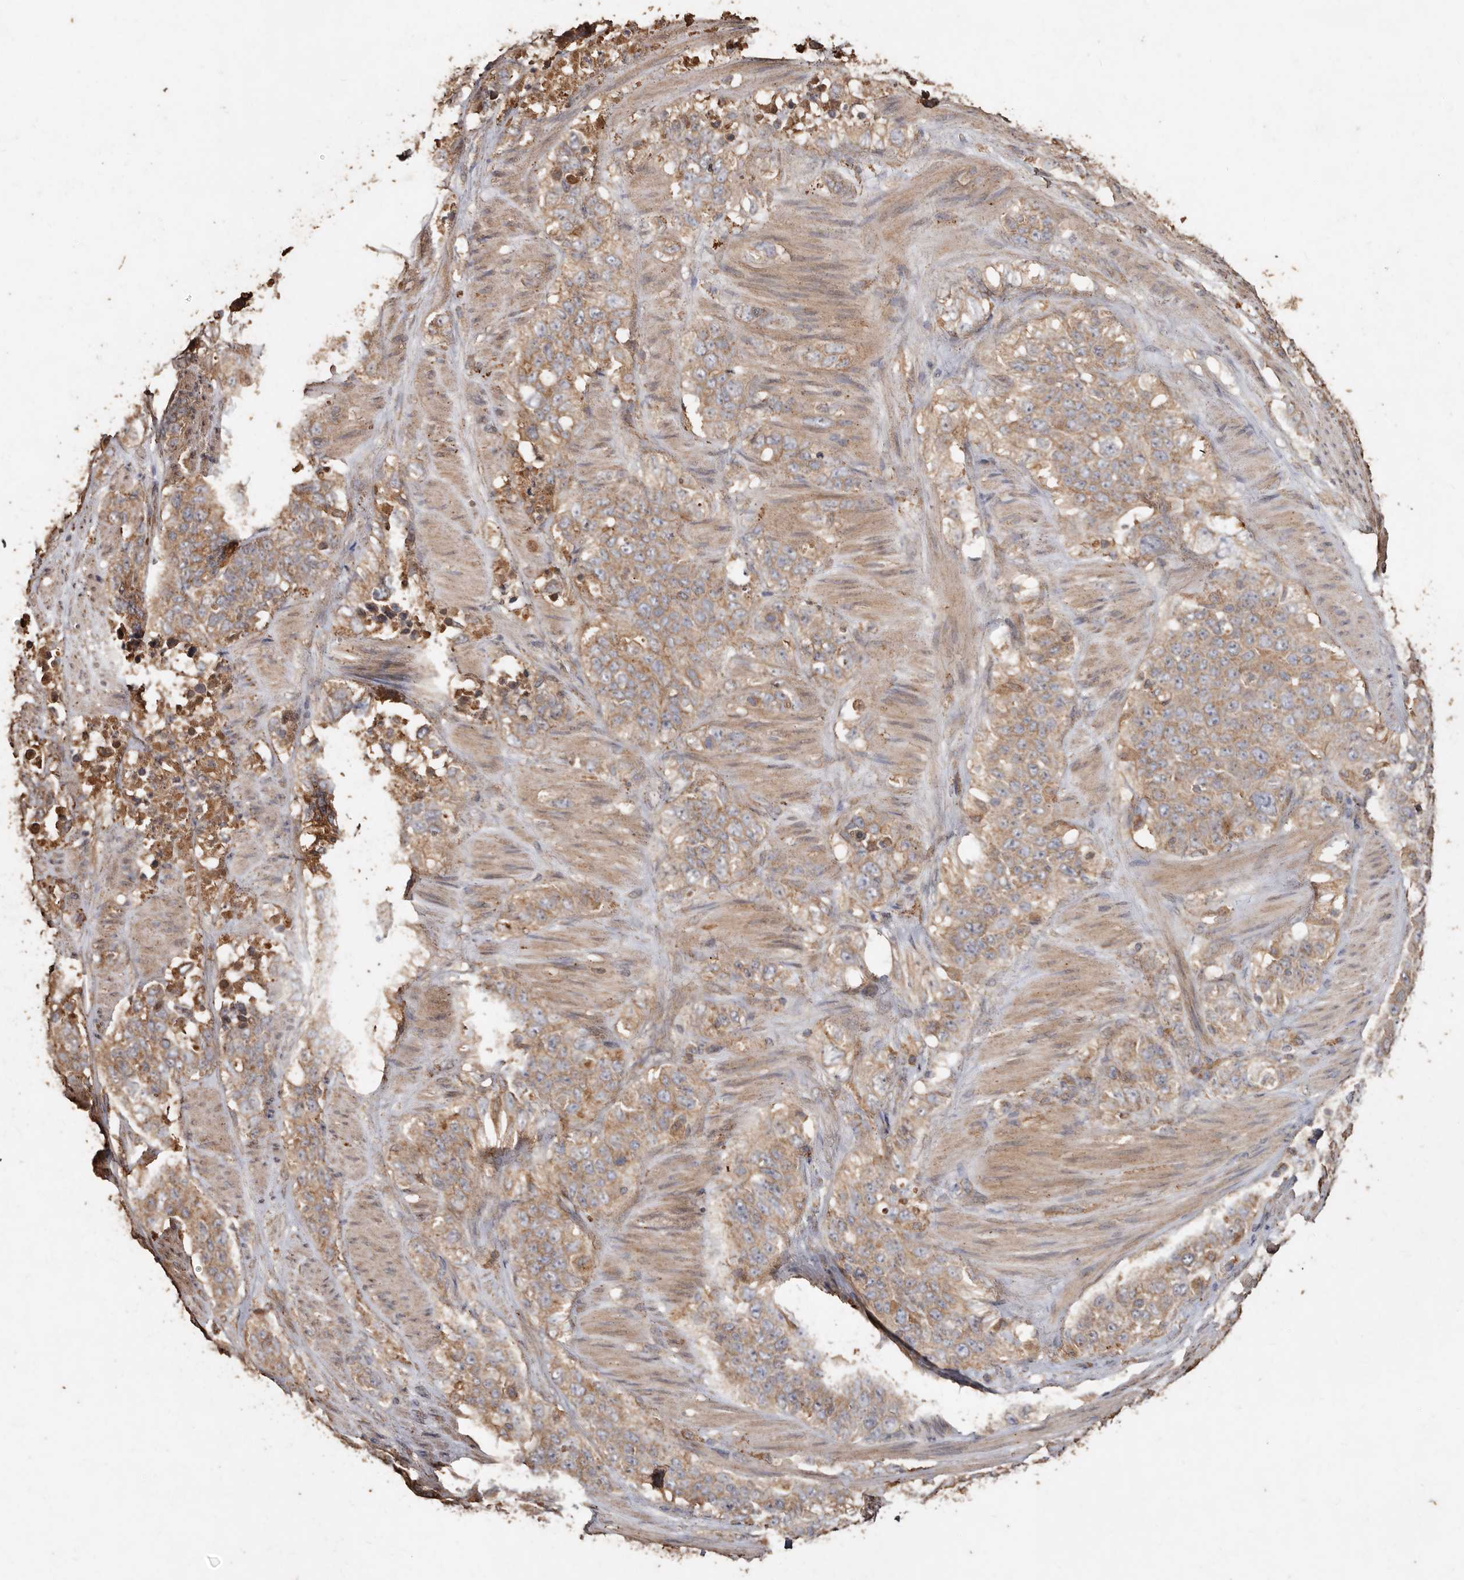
{"staining": {"intensity": "moderate", "quantity": ">75%", "location": "cytoplasmic/membranous"}, "tissue": "stomach cancer", "cell_type": "Tumor cells", "image_type": "cancer", "snomed": [{"axis": "morphology", "description": "Adenocarcinoma, NOS"}, {"axis": "topography", "description": "Stomach"}], "caption": "Immunohistochemistry image of neoplastic tissue: human stomach adenocarcinoma stained using immunohistochemistry (IHC) displays medium levels of moderate protein expression localized specifically in the cytoplasmic/membranous of tumor cells, appearing as a cytoplasmic/membranous brown color.", "gene": "FARS2", "patient": {"sex": "male", "age": 48}}